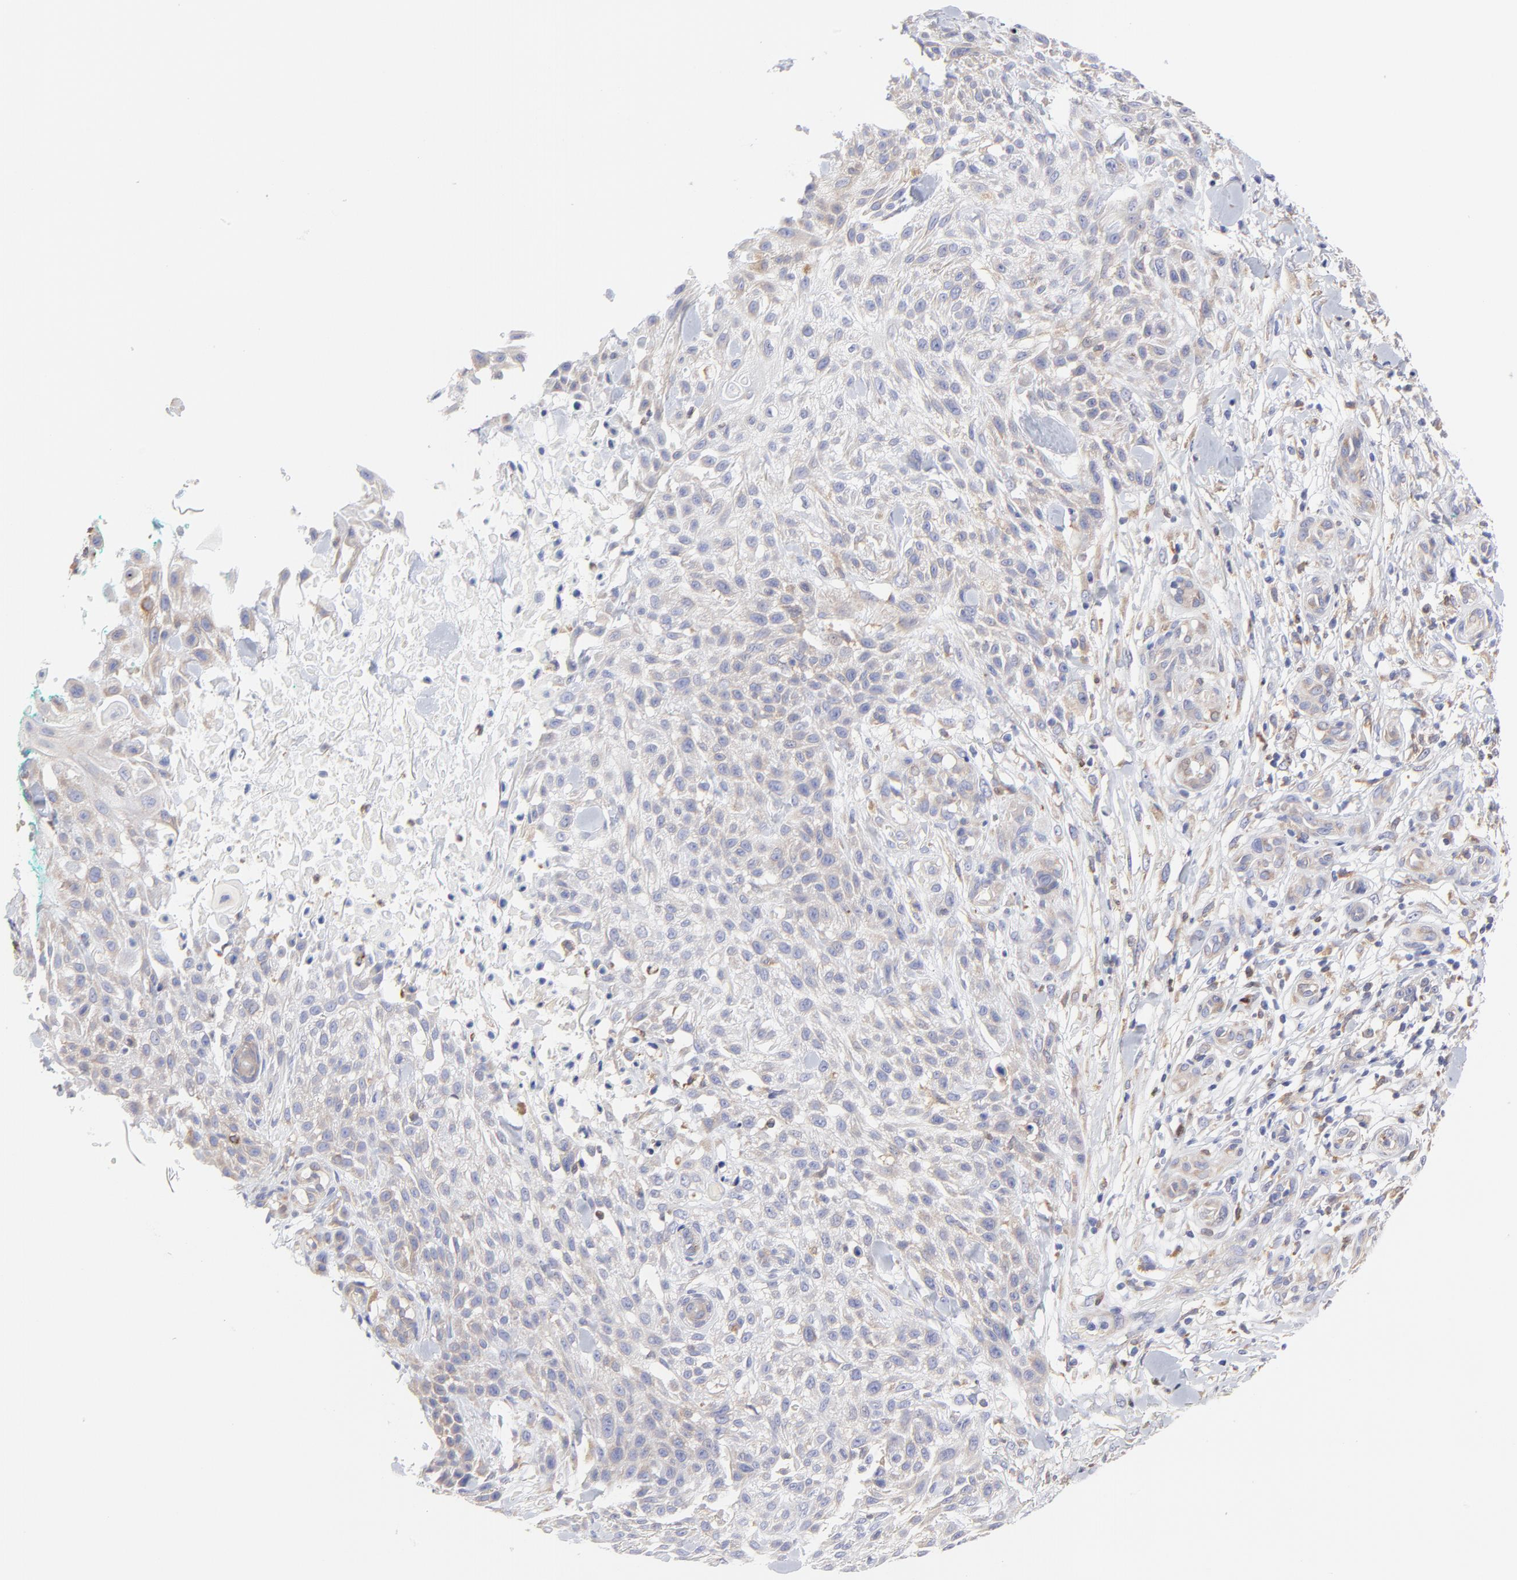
{"staining": {"intensity": "weak", "quantity": "<25%", "location": "cytoplasmic/membranous"}, "tissue": "skin cancer", "cell_type": "Tumor cells", "image_type": "cancer", "snomed": [{"axis": "morphology", "description": "Squamous cell carcinoma, NOS"}, {"axis": "topography", "description": "Skin"}], "caption": "Micrograph shows no significant protein staining in tumor cells of squamous cell carcinoma (skin). (DAB (3,3'-diaminobenzidine) IHC visualized using brightfield microscopy, high magnification).", "gene": "MOSPD2", "patient": {"sex": "female", "age": 42}}